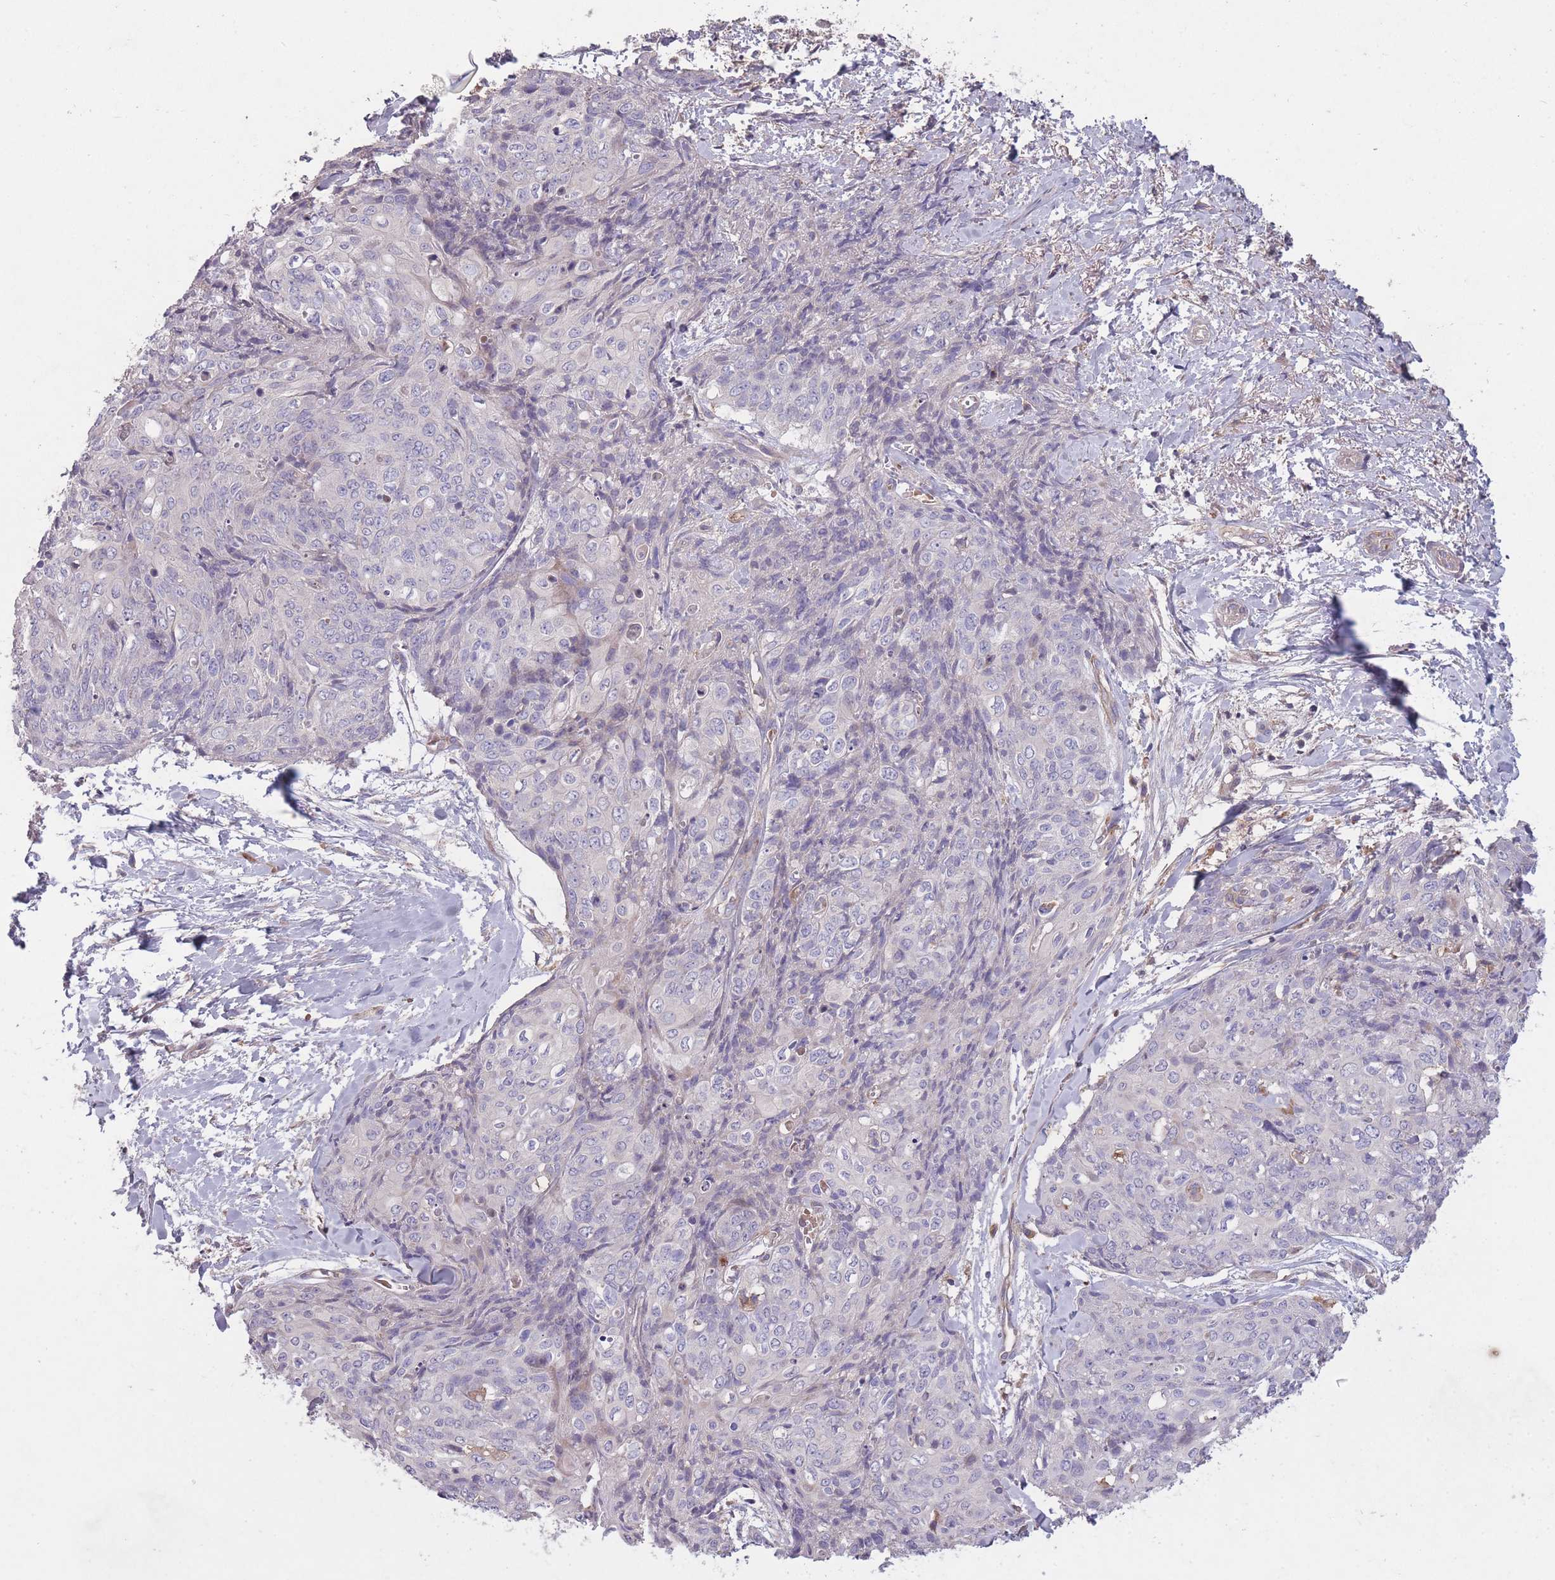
{"staining": {"intensity": "negative", "quantity": "none", "location": "none"}, "tissue": "skin cancer", "cell_type": "Tumor cells", "image_type": "cancer", "snomed": [{"axis": "morphology", "description": "Squamous cell carcinoma, NOS"}, {"axis": "topography", "description": "Skin"}, {"axis": "topography", "description": "Vulva"}], "caption": "Immunohistochemistry (IHC) of skin cancer (squamous cell carcinoma) reveals no expression in tumor cells. Nuclei are stained in blue.", "gene": "OR2V2", "patient": {"sex": "female", "age": 85}}